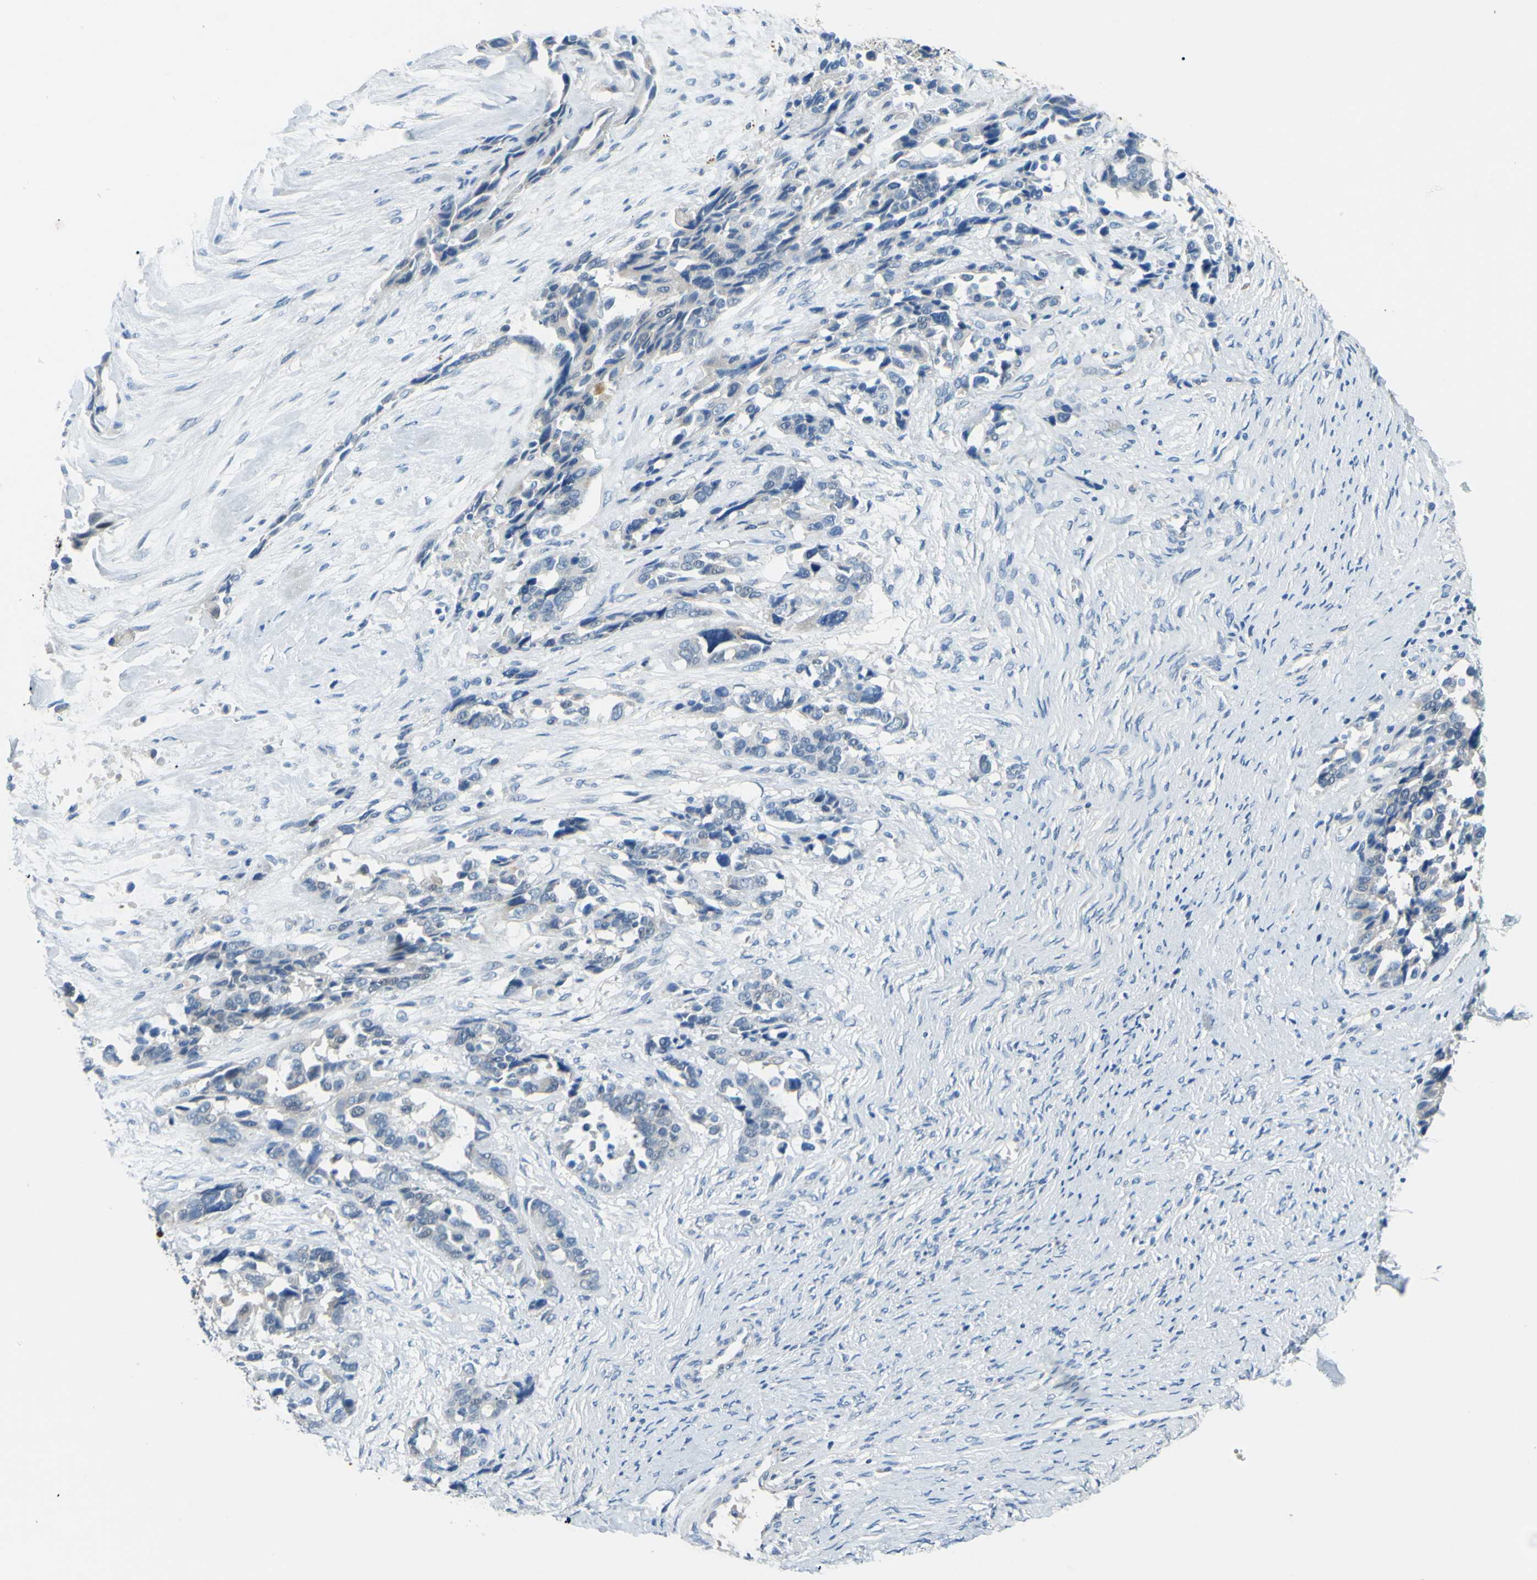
{"staining": {"intensity": "negative", "quantity": "none", "location": "none"}, "tissue": "ovarian cancer", "cell_type": "Tumor cells", "image_type": "cancer", "snomed": [{"axis": "morphology", "description": "Cystadenocarcinoma, serous, NOS"}, {"axis": "topography", "description": "Ovary"}], "caption": "The histopathology image shows no staining of tumor cells in ovarian cancer (serous cystadenocarcinoma).", "gene": "ARHGAP1", "patient": {"sex": "female", "age": 44}}